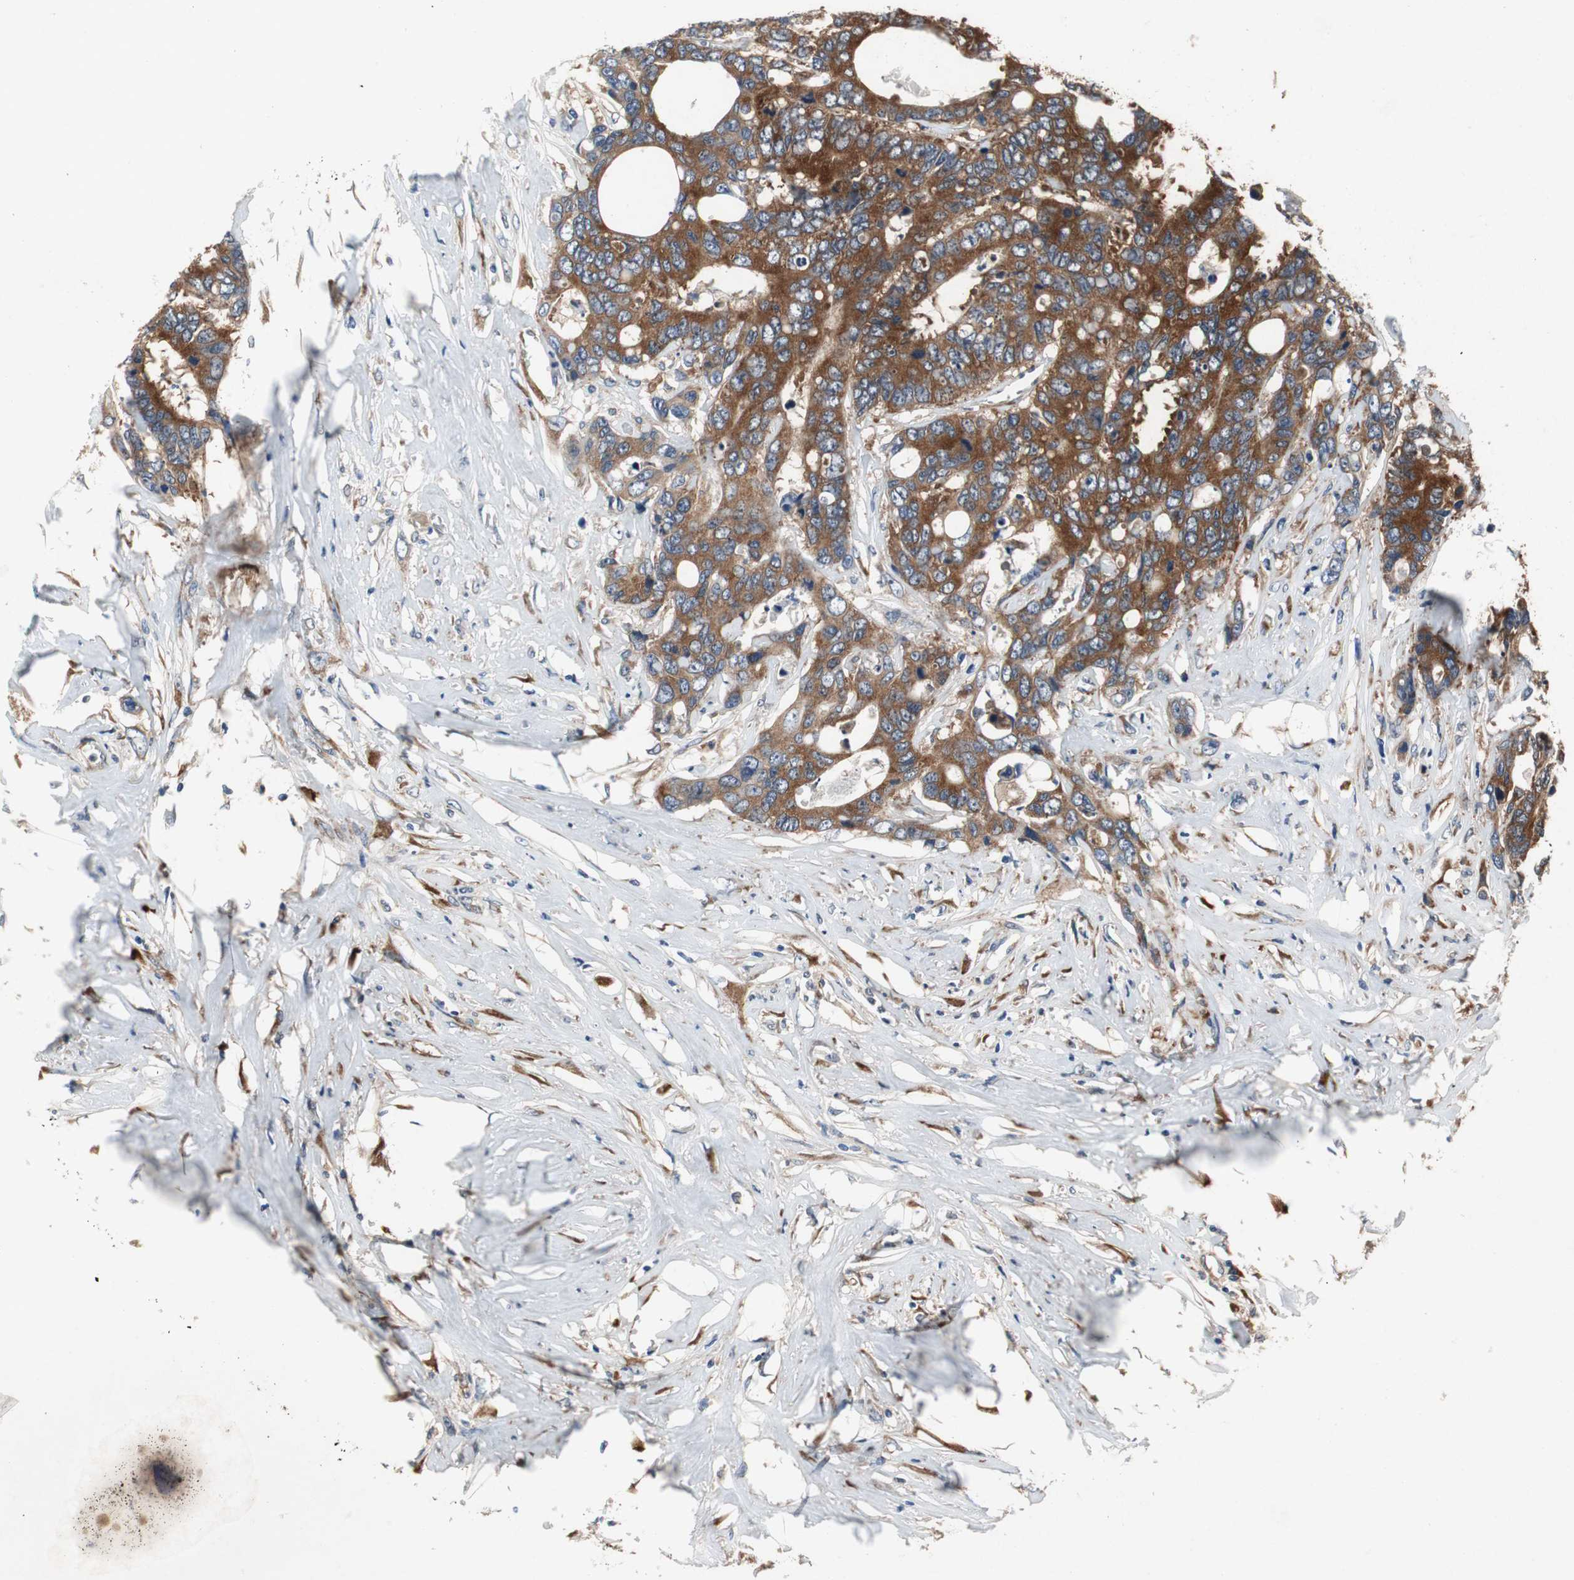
{"staining": {"intensity": "strong", "quantity": ">75%", "location": "cytoplasmic/membranous"}, "tissue": "colorectal cancer", "cell_type": "Tumor cells", "image_type": "cancer", "snomed": [{"axis": "morphology", "description": "Adenocarcinoma, NOS"}, {"axis": "topography", "description": "Rectum"}], "caption": "Approximately >75% of tumor cells in colorectal cancer demonstrate strong cytoplasmic/membranous protein staining as visualized by brown immunohistochemical staining.", "gene": "RPL35", "patient": {"sex": "male", "age": 55}}